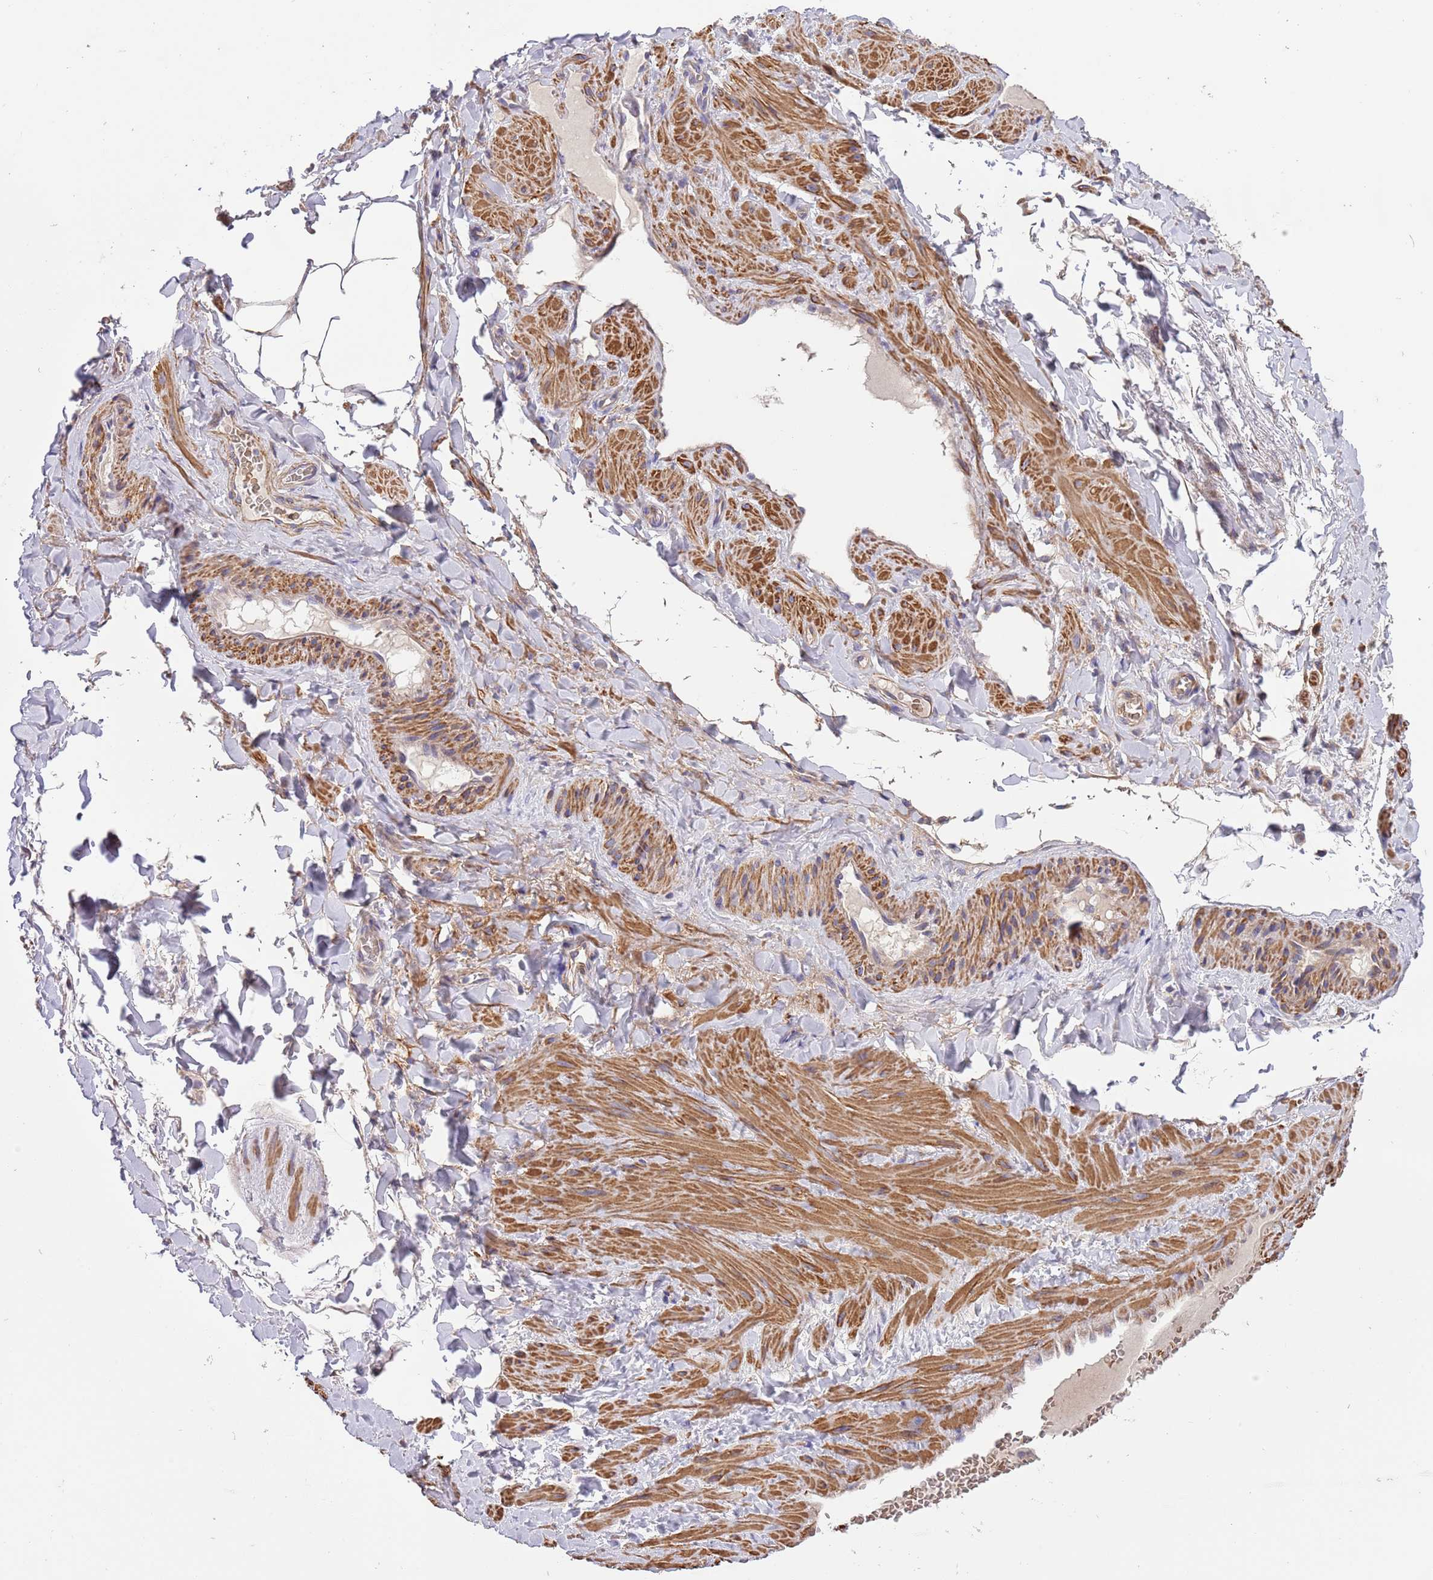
{"staining": {"intensity": "weak", "quantity": "25%-75%", "location": "cytoplasmic/membranous"}, "tissue": "adipose tissue", "cell_type": "Adipocytes", "image_type": "normal", "snomed": [{"axis": "morphology", "description": "Normal tissue, NOS"}, {"axis": "topography", "description": "Soft tissue"}, {"axis": "topography", "description": "Vascular tissue"}], "caption": "The micrograph reveals immunohistochemical staining of benign adipose tissue. There is weak cytoplasmic/membranous positivity is identified in approximately 25%-75% of adipocytes.", "gene": "PIGA", "patient": {"sex": "male", "age": 54}}